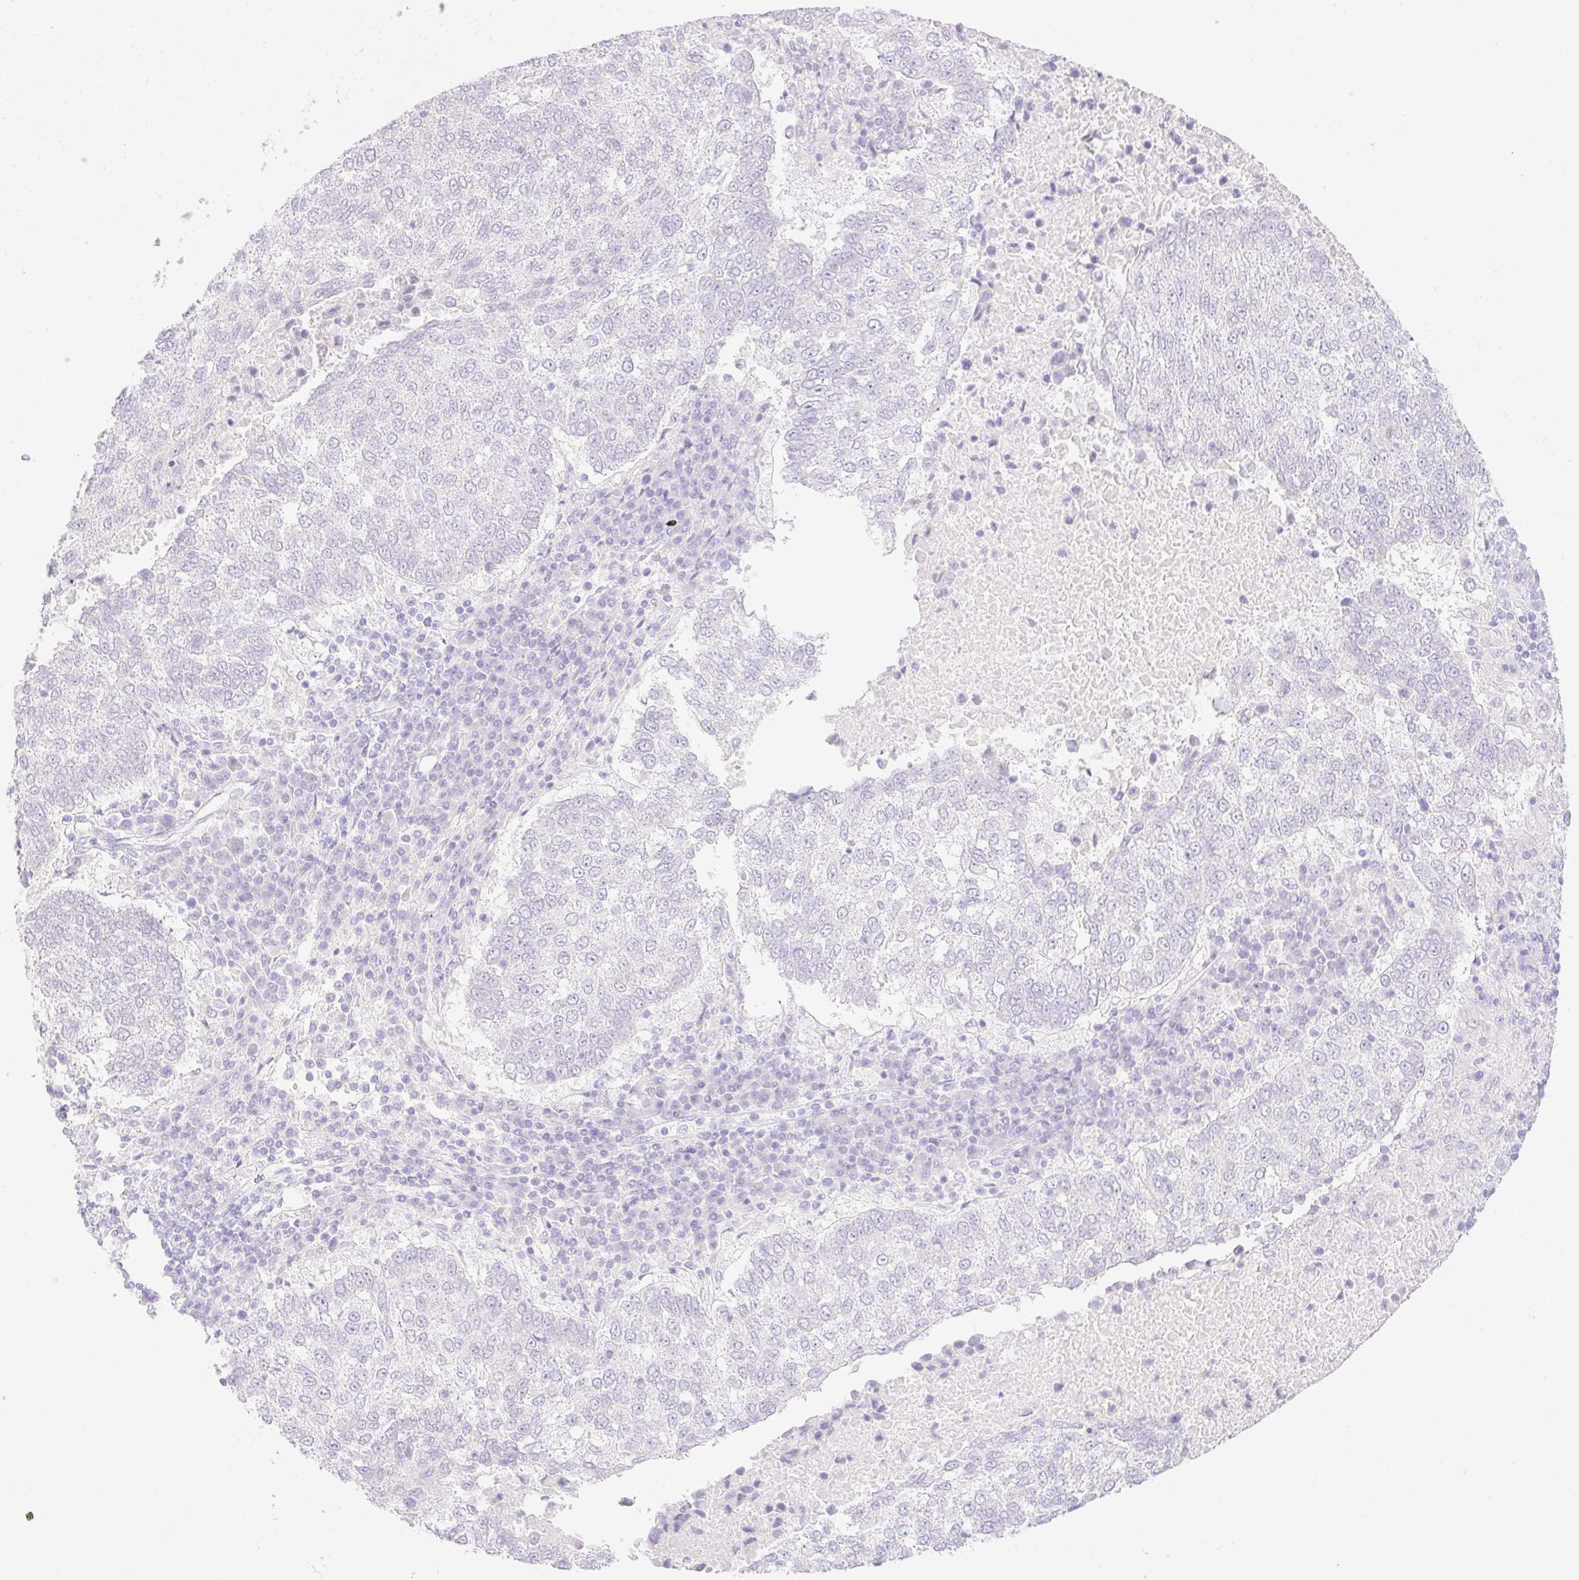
{"staining": {"intensity": "negative", "quantity": "none", "location": "none"}, "tissue": "lung cancer", "cell_type": "Tumor cells", "image_type": "cancer", "snomed": [{"axis": "morphology", "description": "Squamous cell carcinoma, NOS"}, {"axis": "topography", "description": "Lung"}], "caption": "This is a photomicrograph of immunohistochemistry staining of lung cancer, which shows no expression in tumor cells. (Brightfield microscopy of DAB immunohistochemistry at high magnification).", "gene": "CDX1", "patient": {"sex": "male", "age": 73}}